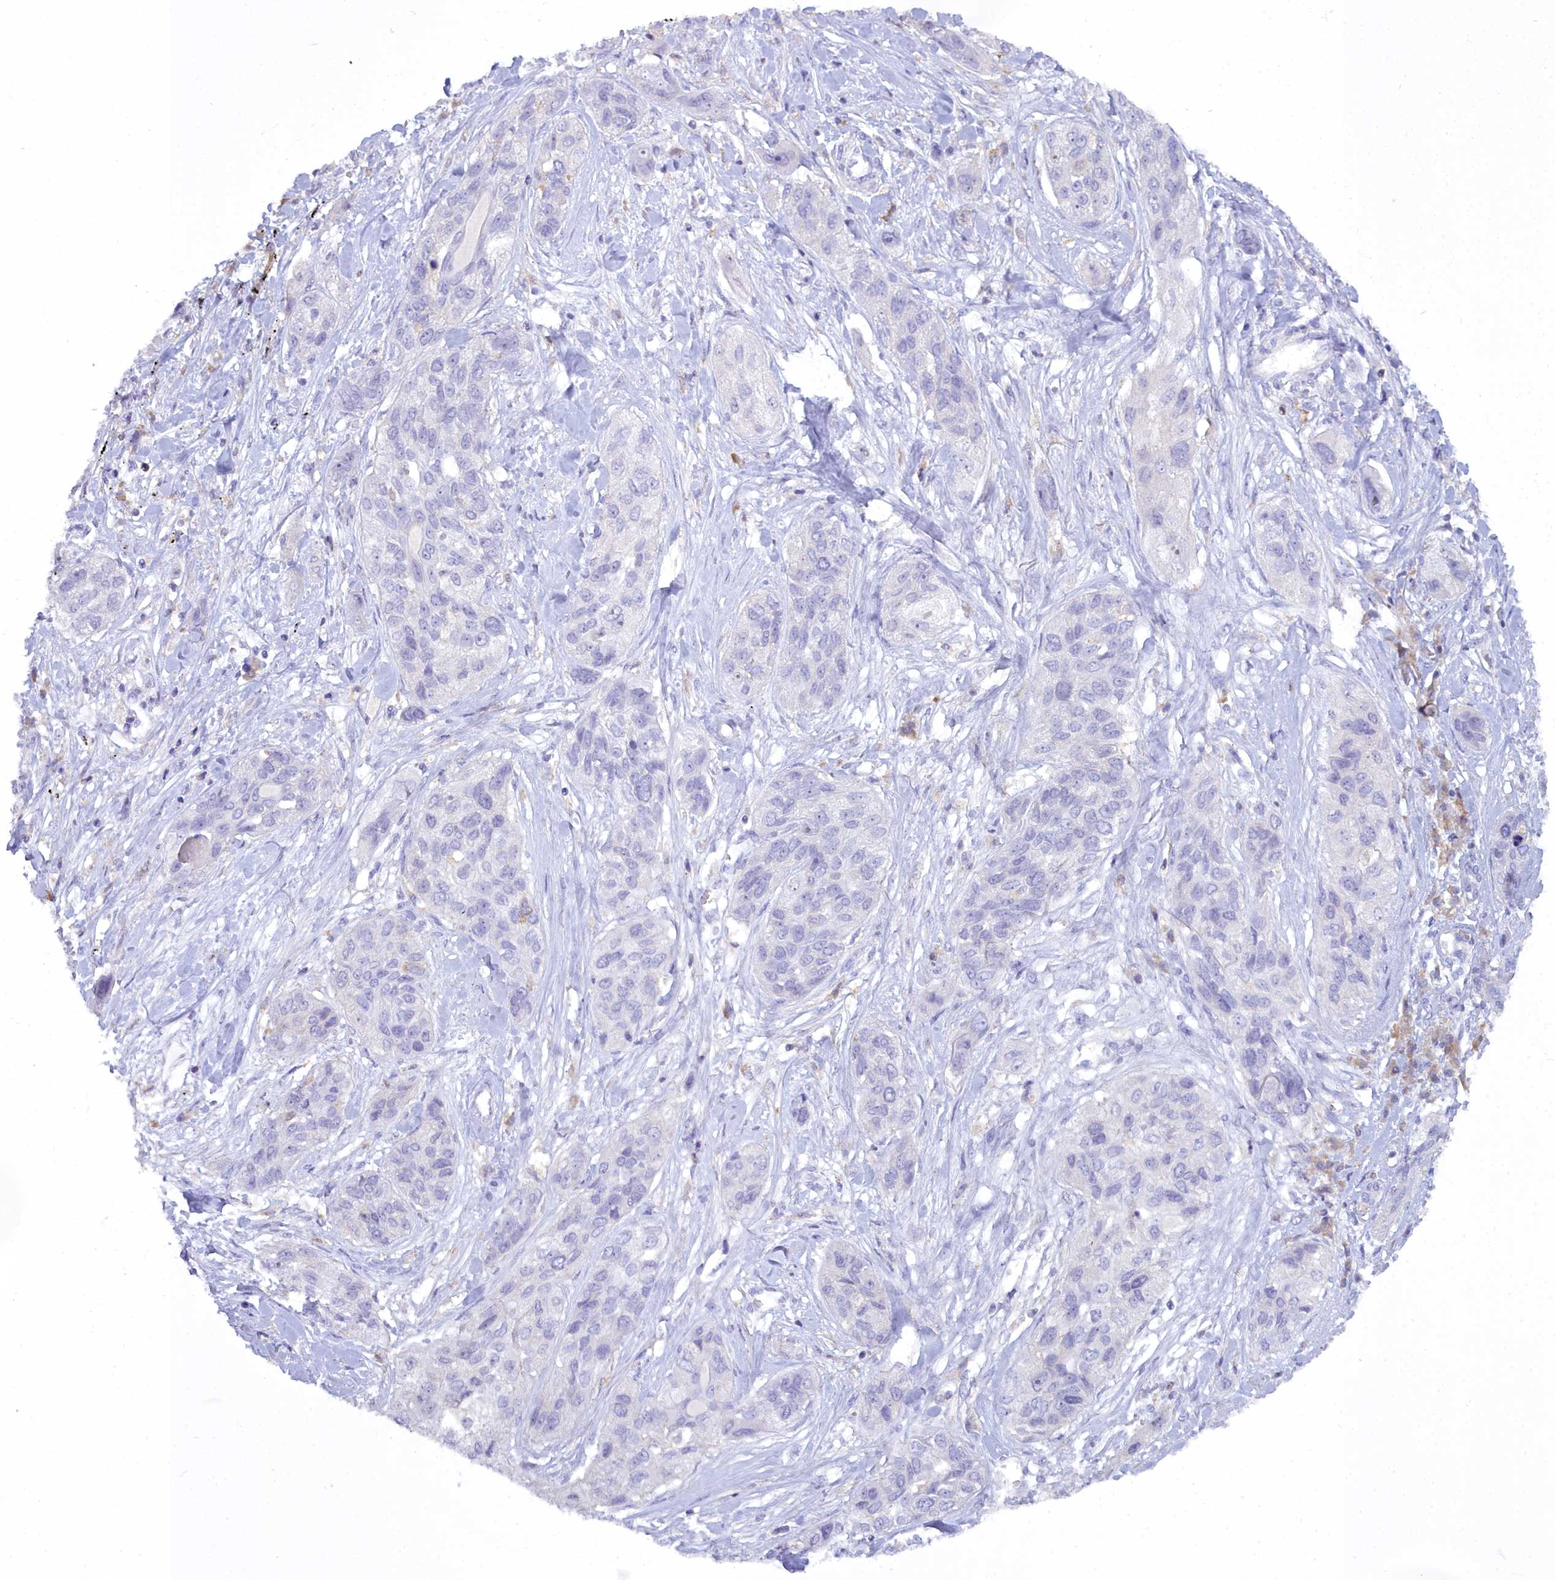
{"staining": {"intensity": "negative", "quantity": "none", "location": "none"}, "tissue": "lung cancer", "cell_type": "Tumor cells", "image_type": "cancer", "snomed": [{"axis": "morphology", "description": "Squamous cell carcinoma, NOS"}, {"axis": "topography", "description": "Lung"}], "caption": "DAB immunohistochemical staining of human lung cancer demonstrates no significant staining in tumor cells.", "gene": "BLNK", "patient": {"sex": "female", "age": 70}}